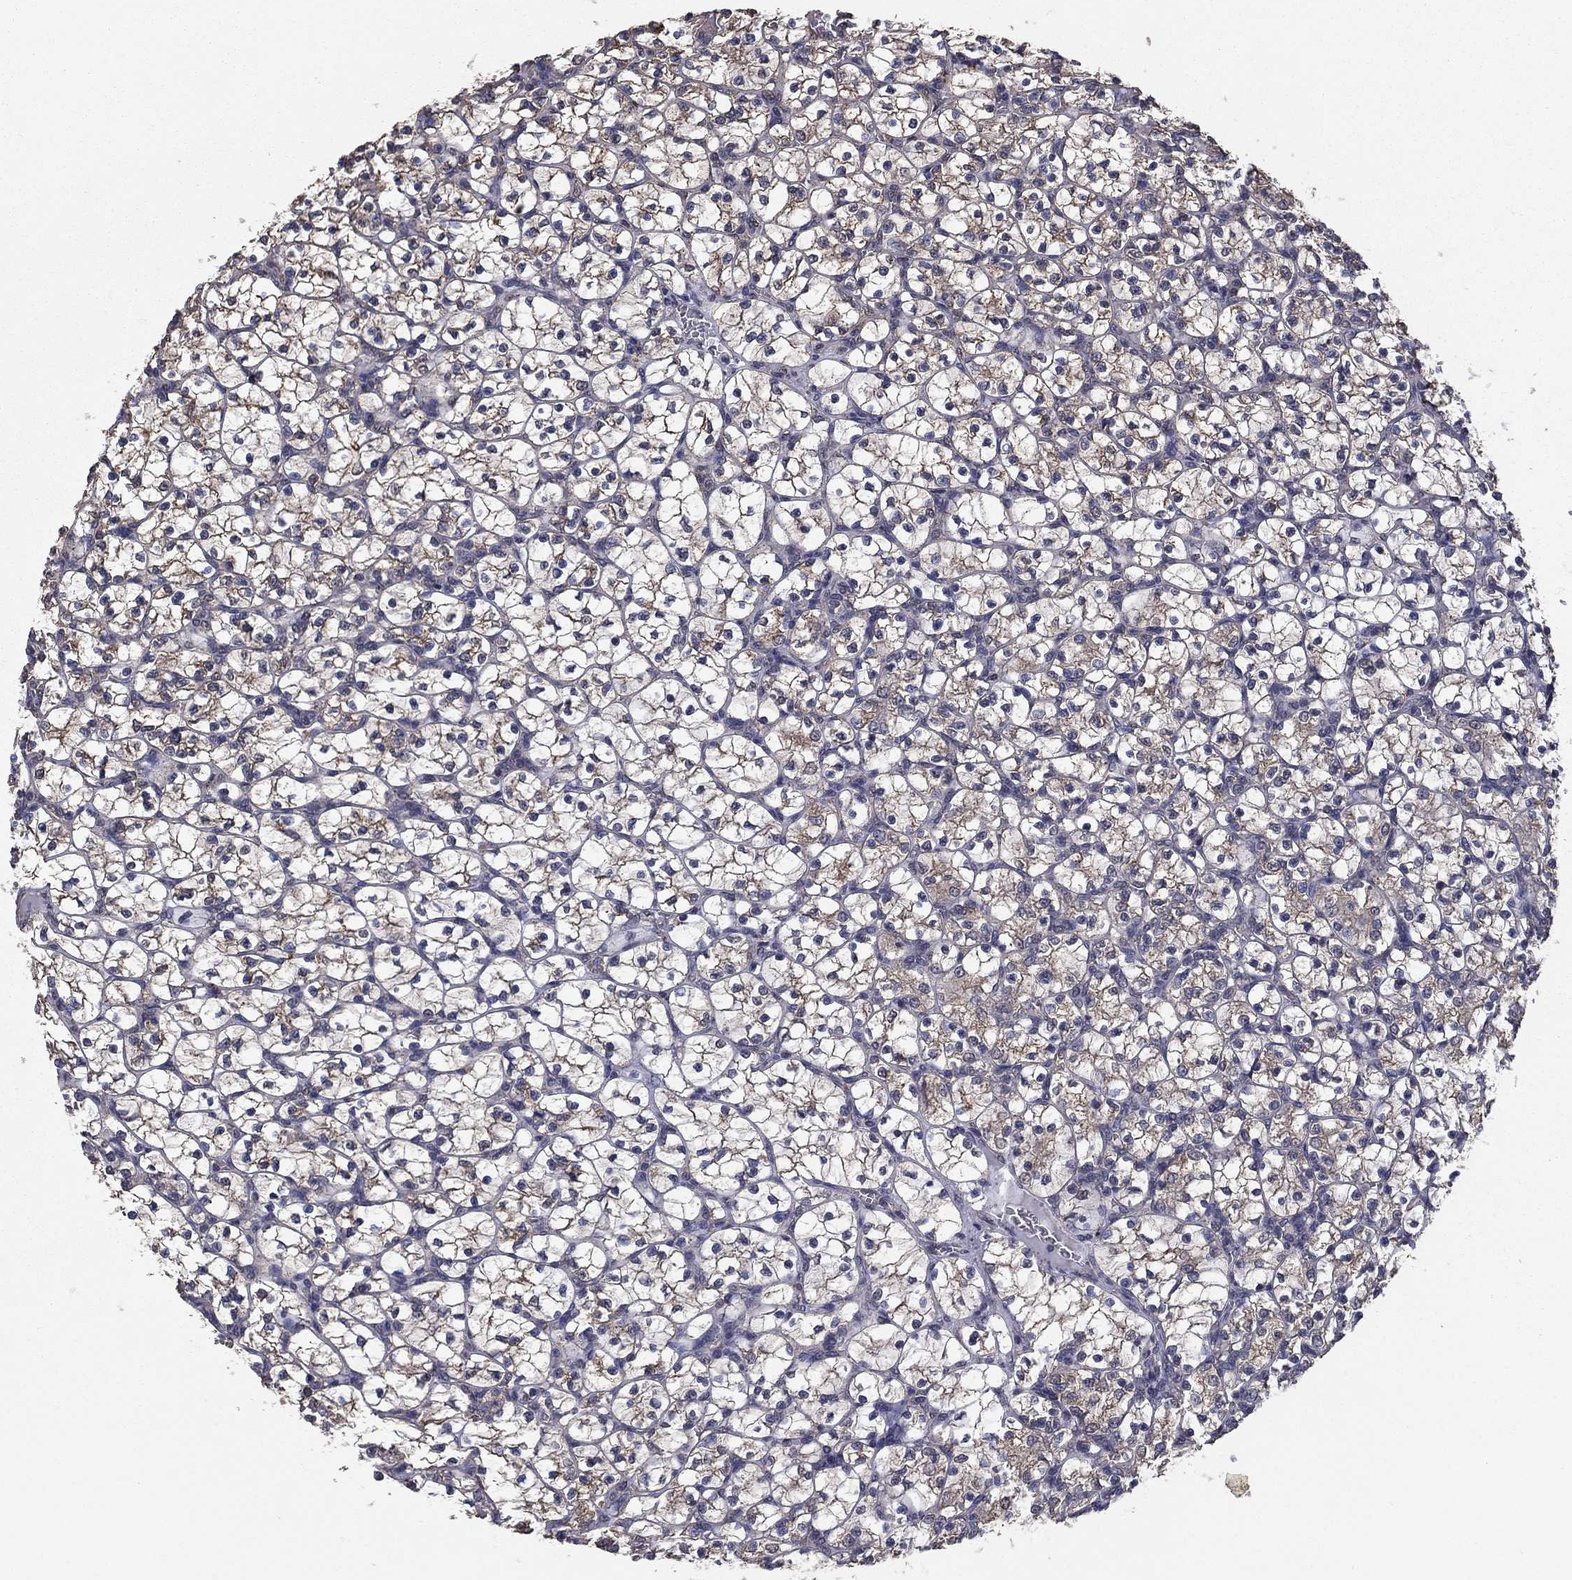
{"staining": {"intensity": "weak", "quantity": "<25%", "location": "cytoplasmic/membranous"}, "tissue": "renal cancer", "cell_type": "Tumor cells", "image_type": "cancer", "snomed": [{"axis": "morphology", "description": "Adenocarcinoma, NOS"}, {"axis": "topography", "description": "Kidney"}], "caption": "Renal adenocarcinoma was stained to show a protein in brown. There is no significant expression in tumor cells.", "gene": "MFAP3L", "patient": {"sex": "female", "age": 89}}